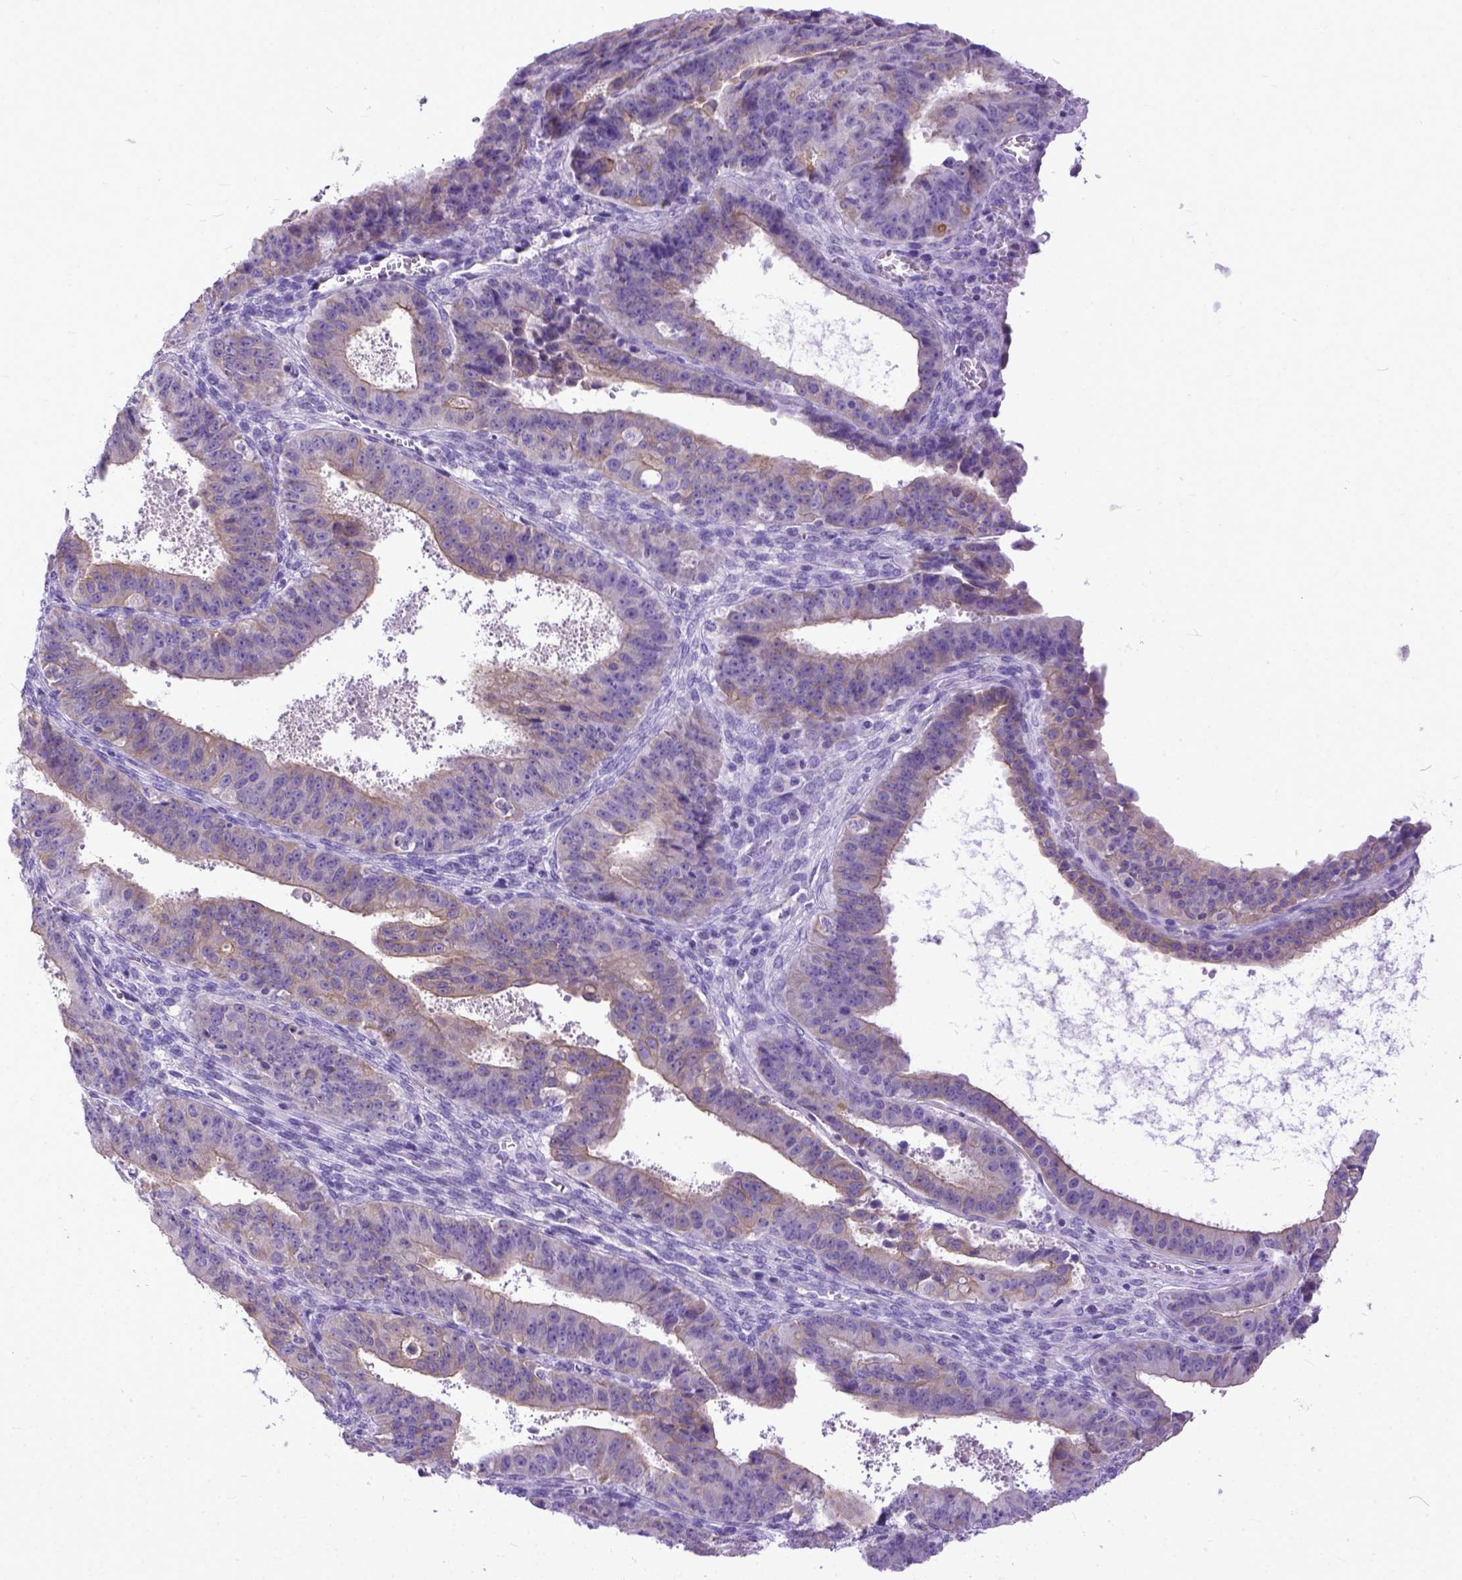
{"staining": {"intensity": "weak", "quantity": "25%-75%", "location": "cytoplasmic/membranous"}, "tissue": "ovarian cancer", "cell_type": "Tumor cells", "image_type": "cancer", "snomed": [{"axis": "morphology", "description": "Carcinoma, endometroid"}, {"axis": "topography", "description": "Ovary"}], "caption": "Human ovarian endometroid carcinoma stained with a brown dye exhibits weak cytoplasmic/membranous positive positivity in about 25%-75% of tumor cells.", "gene": "PPL", "patient": {"sex": "female", "age": 42}}